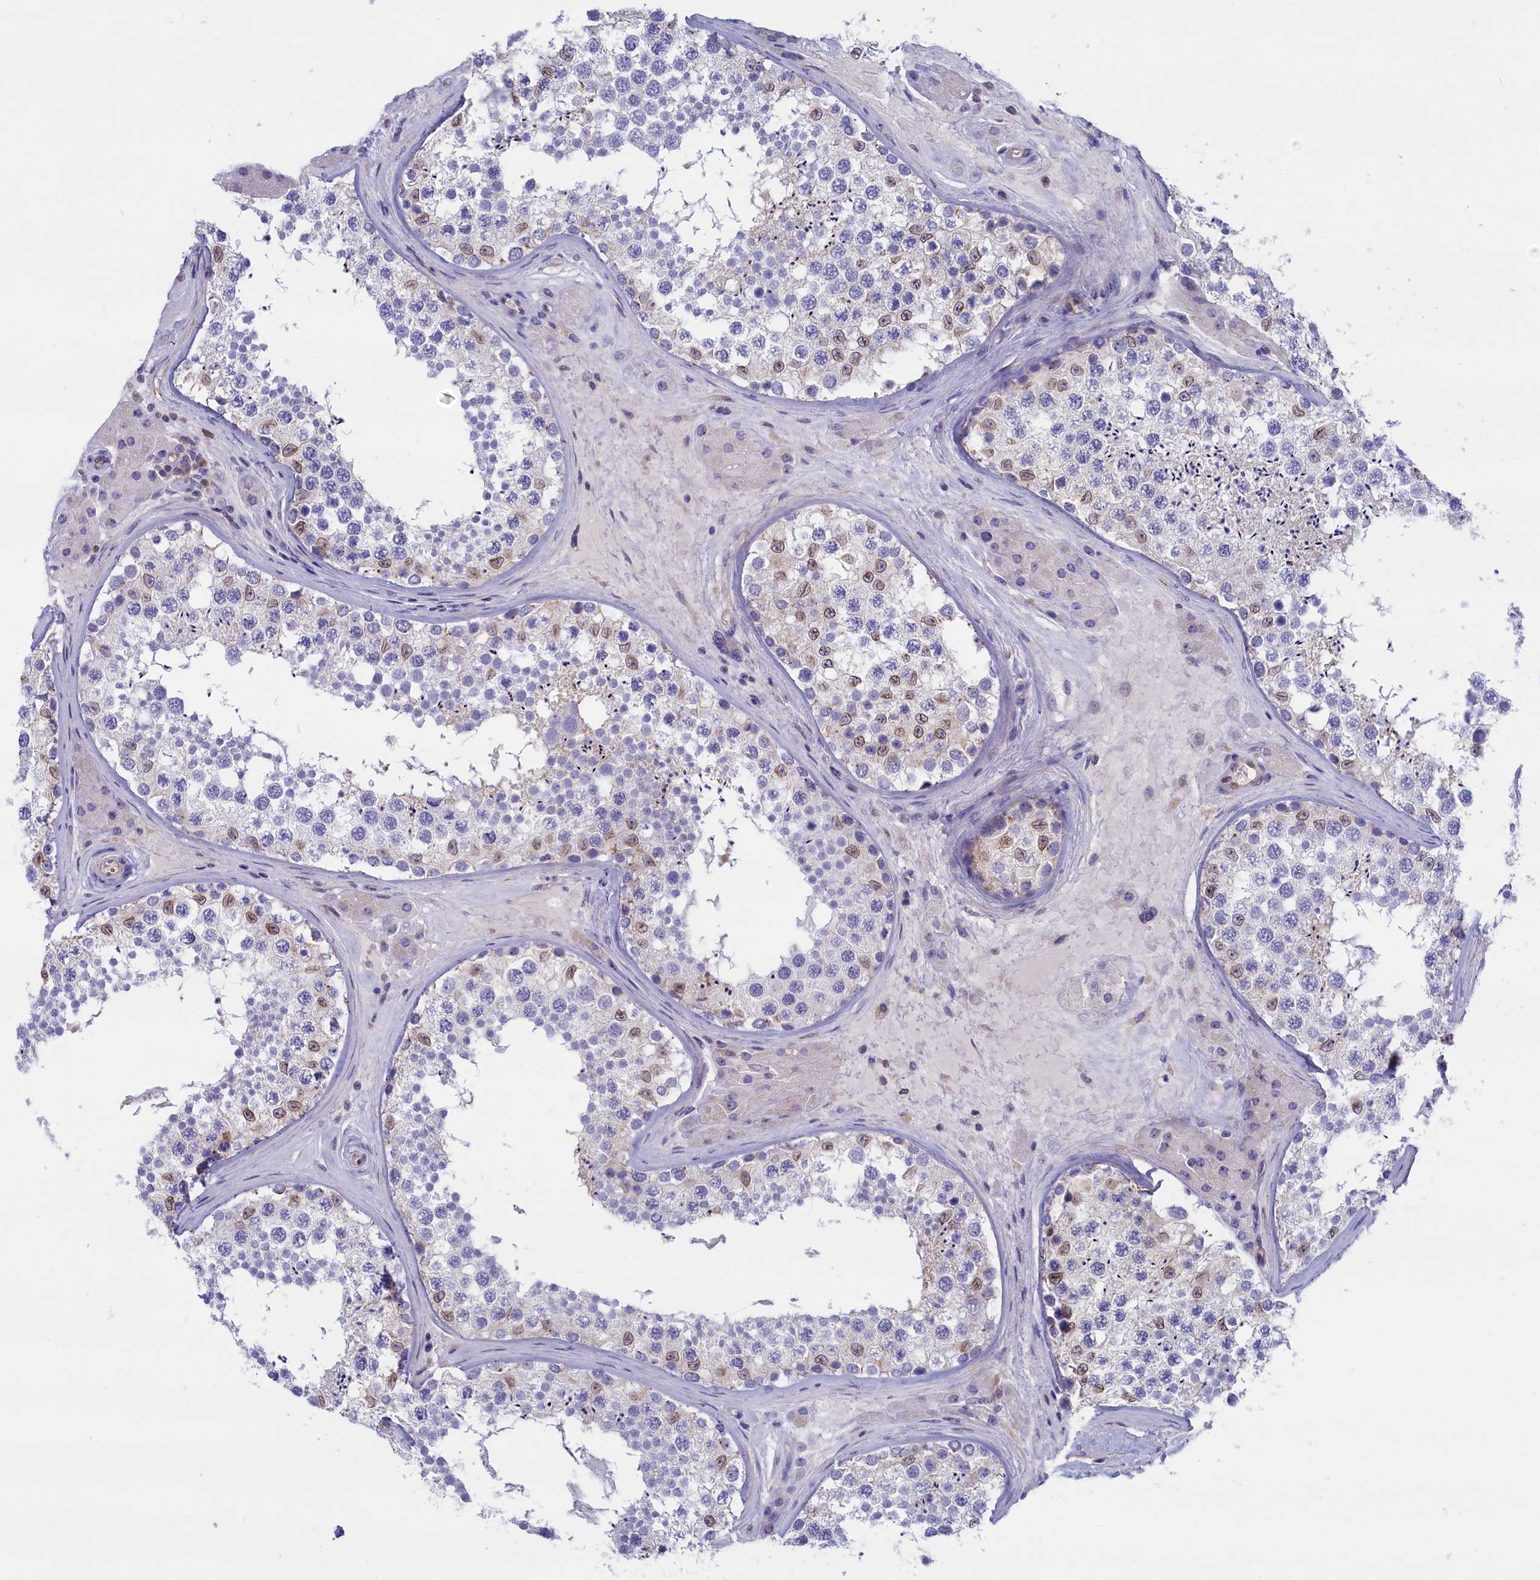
{"staining": {"intensity": "moderate", "quantity": "<25%", "location": "nuclear"}, "tissue": "testis", "cell_type": "Cells in seminiferous ducts", "image_type": "normal", "snomed": [{"axis": "morphology", "description": "Normal tissue, NOS"}, {"axis": "topography", "description": "Testis"}], "caption": "Protein expression analysis of unremarkable testis shows moderate nuclear expression in approximately <25% of cells in seminiferous ducts. (DAB (3,3'-diaminobenzidine) = brown stain, brightfield microscopy at high magnification).", "gene": "ABCC12", "patient": {"sex": "male", "age": 46}}